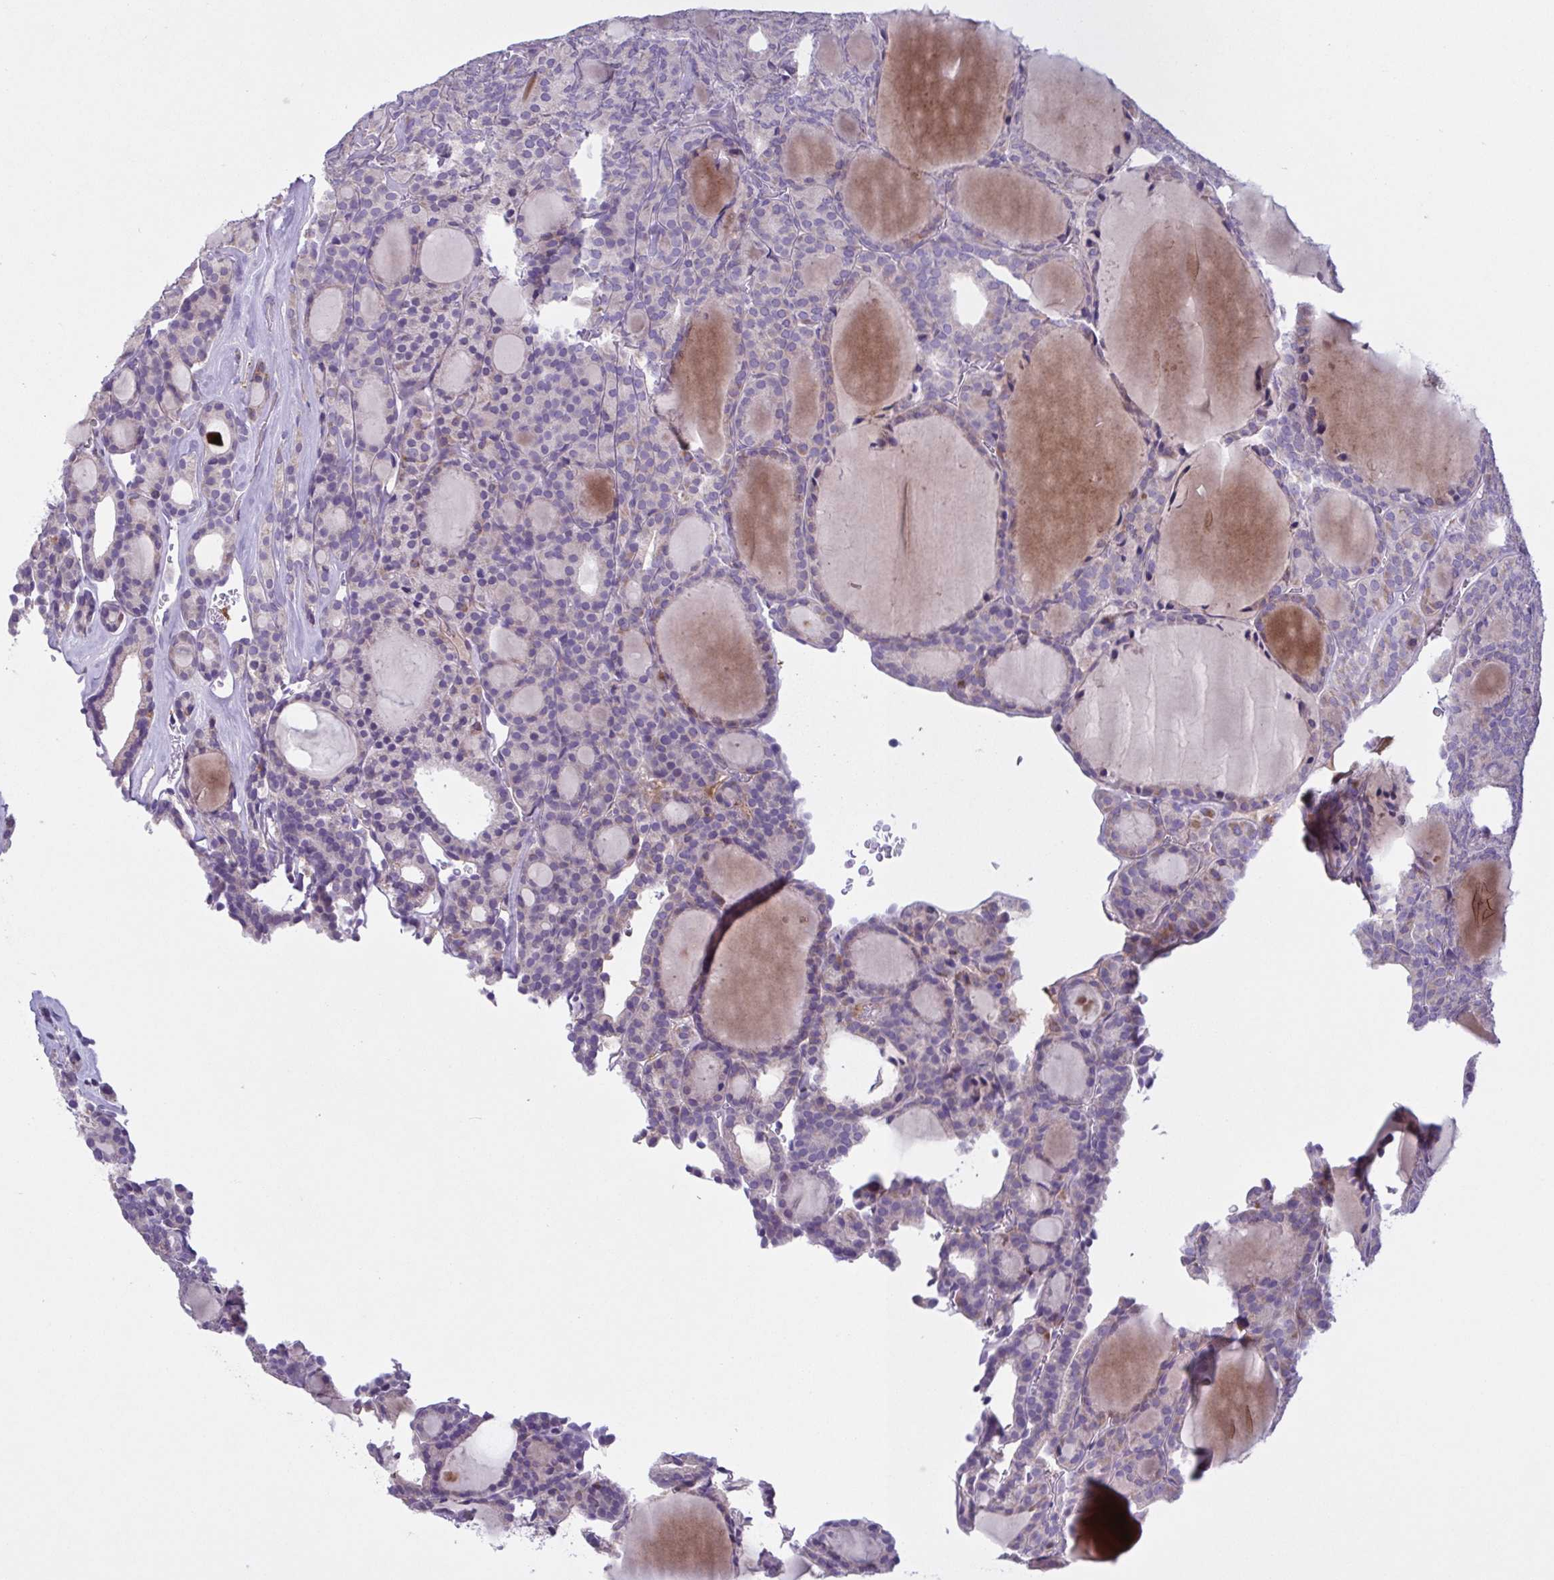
{"staining": {"intensity": "negative", "quantity": "none", "location": "none"}, "tissue": "thyroid cancer", "cell_type": "Tumor cells", "image_type": "cancer", "snomed": [{"axis": "morphology", "description": "Follicular adenoma carcinoma, NOS"}, {"axis": "topography", "description": "Thyroid gland"}], "caption": "Immunohistochemical staining of thyroid follicular adenoma carcinoma demonstrates no significant staining in tumor cells. (DAB (3,3'-diaminobenzidine) IHC visualized using brightfield microscopy, high magnification).", "gene": "F13B", "patient": {"sex": "male", "age": 74}}